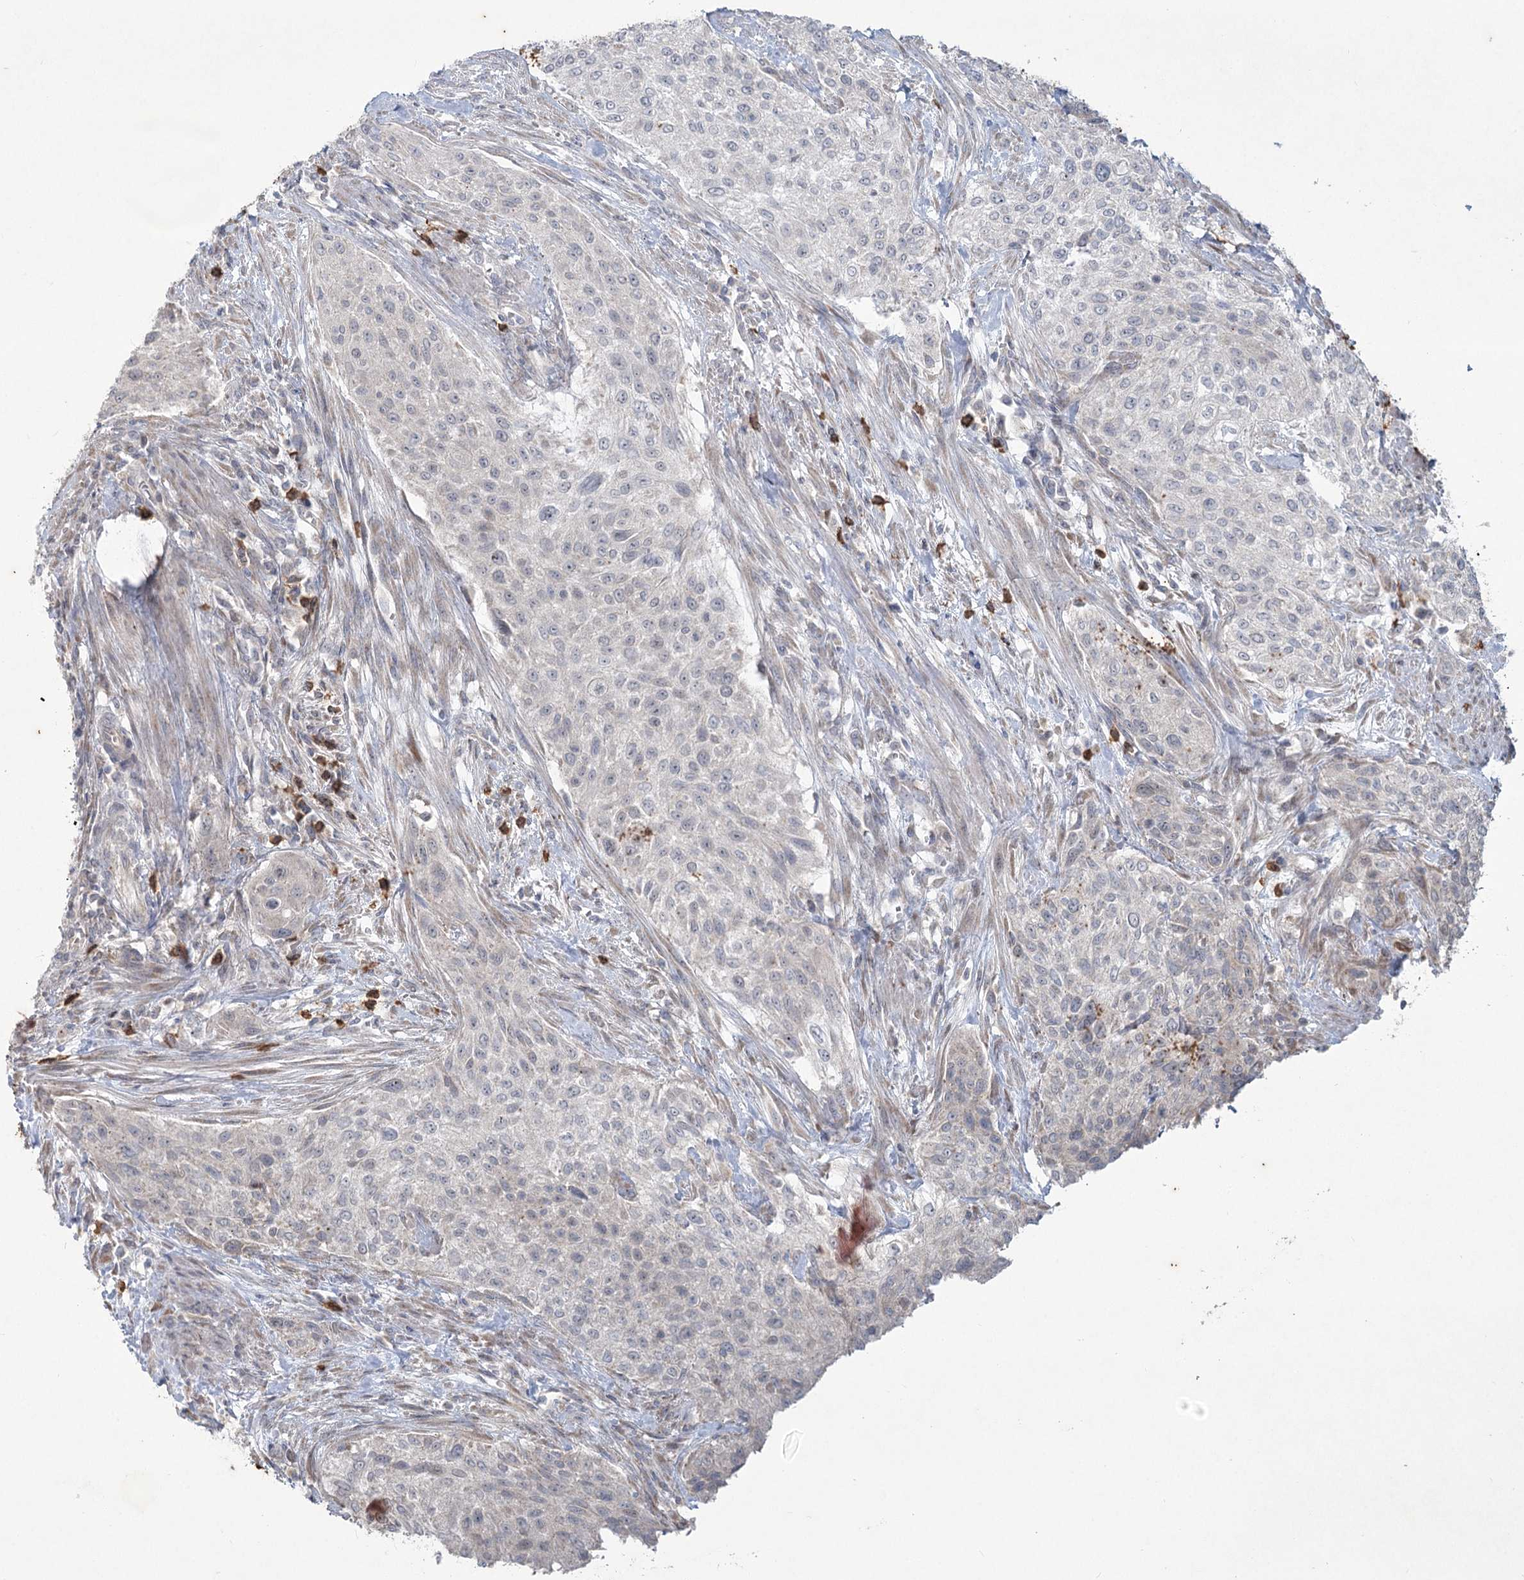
{"staining": {"intensity": "negative", "quantity": "none", "location": "none"}, "tissue": "urothelial cancer", "cell_type": "Tumor cells", "image_type": "cancer", "snomed": [{"axis": "morphology", "description": "Normal tissue, NOS"}, {"axis": "morphology", "description": "Urothelial carcinoma, NOS"}, {"axis": "topography", "description": "Urinary bladder"}, {"axis": "topography", "description": "Peripheral nerve tissue"}], "caption": "The immunohistochemistry (IHC) micrograph has no significant expression in tumor cells of urothelial cancer tissue.", "gene": "PLA2G12A", "patient": {"sex": "male", "age": 35}}